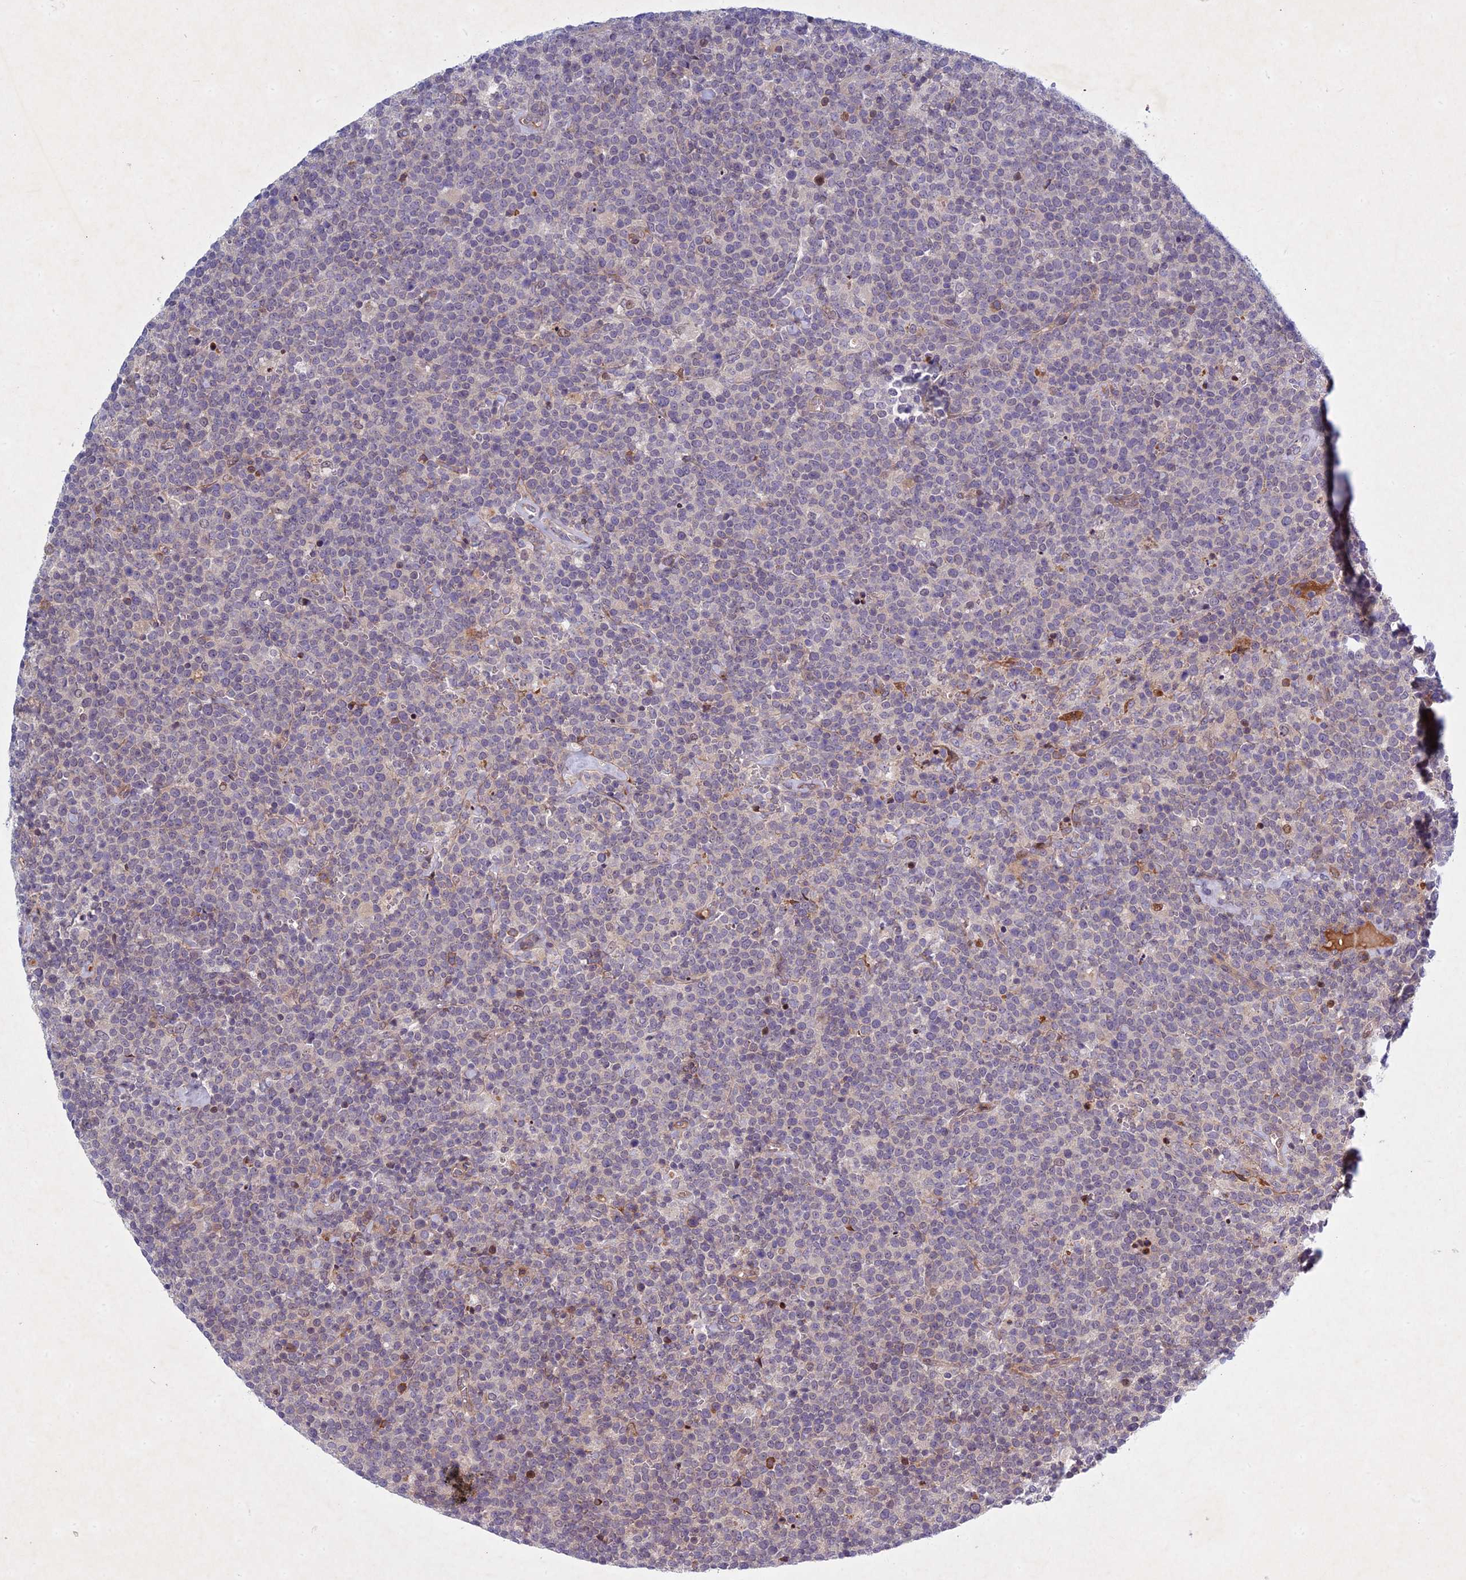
{"staining": {"intensity": "negative", "quantity": "none", "location": "none"}, "tissue": "lymphoma", "cell_type": "Tumor cells", "image_type": "cancer", "snomed": [{"axis": "morphology", "description": "Malignant lymphoma, non-Hodgkin's type, High grade"}, {"axis": "topography", "description": "Lymph node"}], "caption": "High-grade malignant lymphoma, non-Hodgkin's type stained for a protein using IHC reveals no expression tumor cells.", "gene": "PTHLH", "patient": {"sex": "male", "age": 61}}